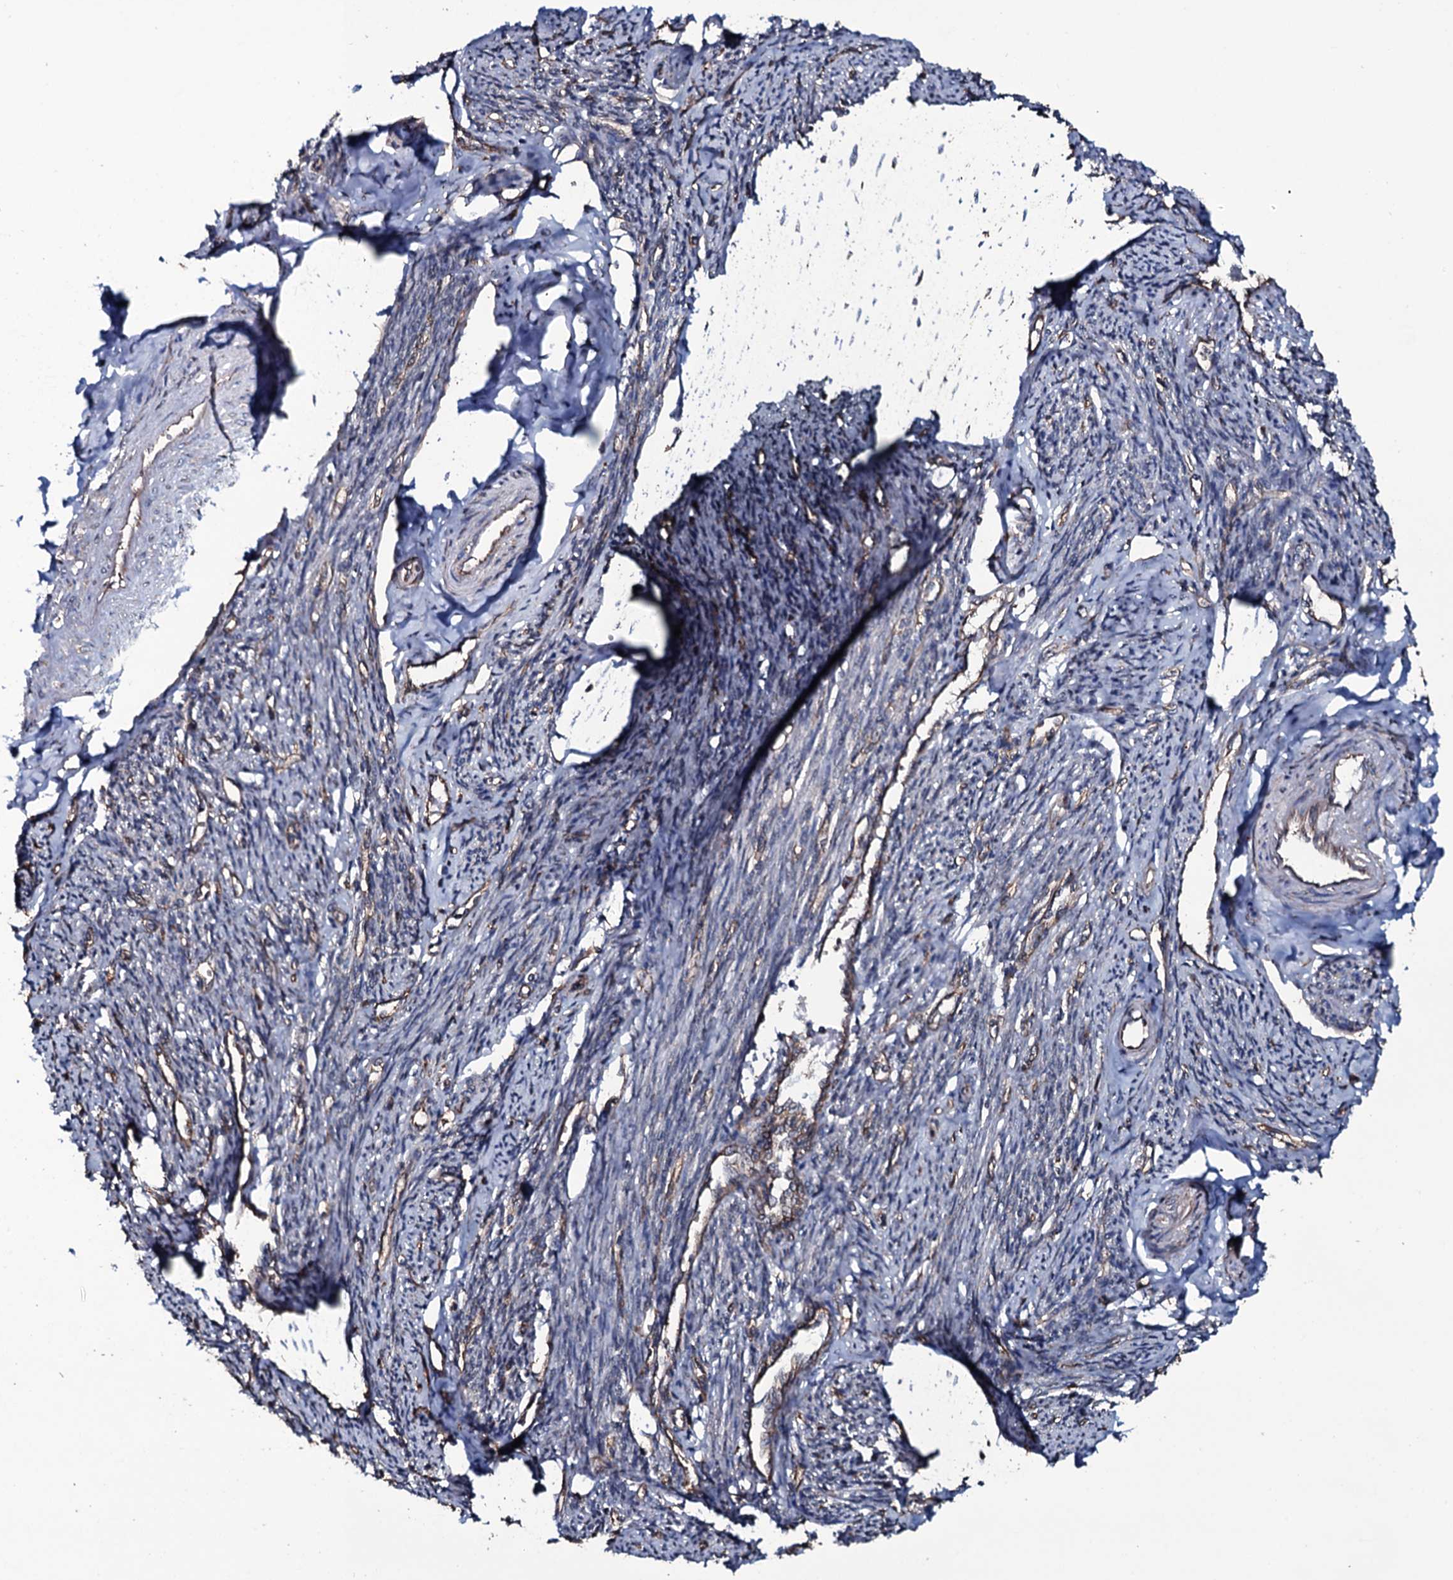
{"staining": {"intensity": "moderate", "quantity": "25%-75%", "location": "cytoplasmic/membranous"}, "tissue": "smooth muscle", "cell_type": "Smooth muscle cells", "image_type": "normal", "snomed": [{"axis": "morphology", "description": "Normal tissue, NOS"}, {"axis": "topography", "description": "Smooth muscle"}, {"axis": "topography", "description": "Uterus"}], "caption": "Smooth muscle stained with DAB immunohistochemistry (IHC) shows medium levels of moderate cytoplasmic/membranous staining in approximately 25%-75% of smooth muscle cells.", "gene": "RAB12", "patient": {"sex": "female", "age": 59}}